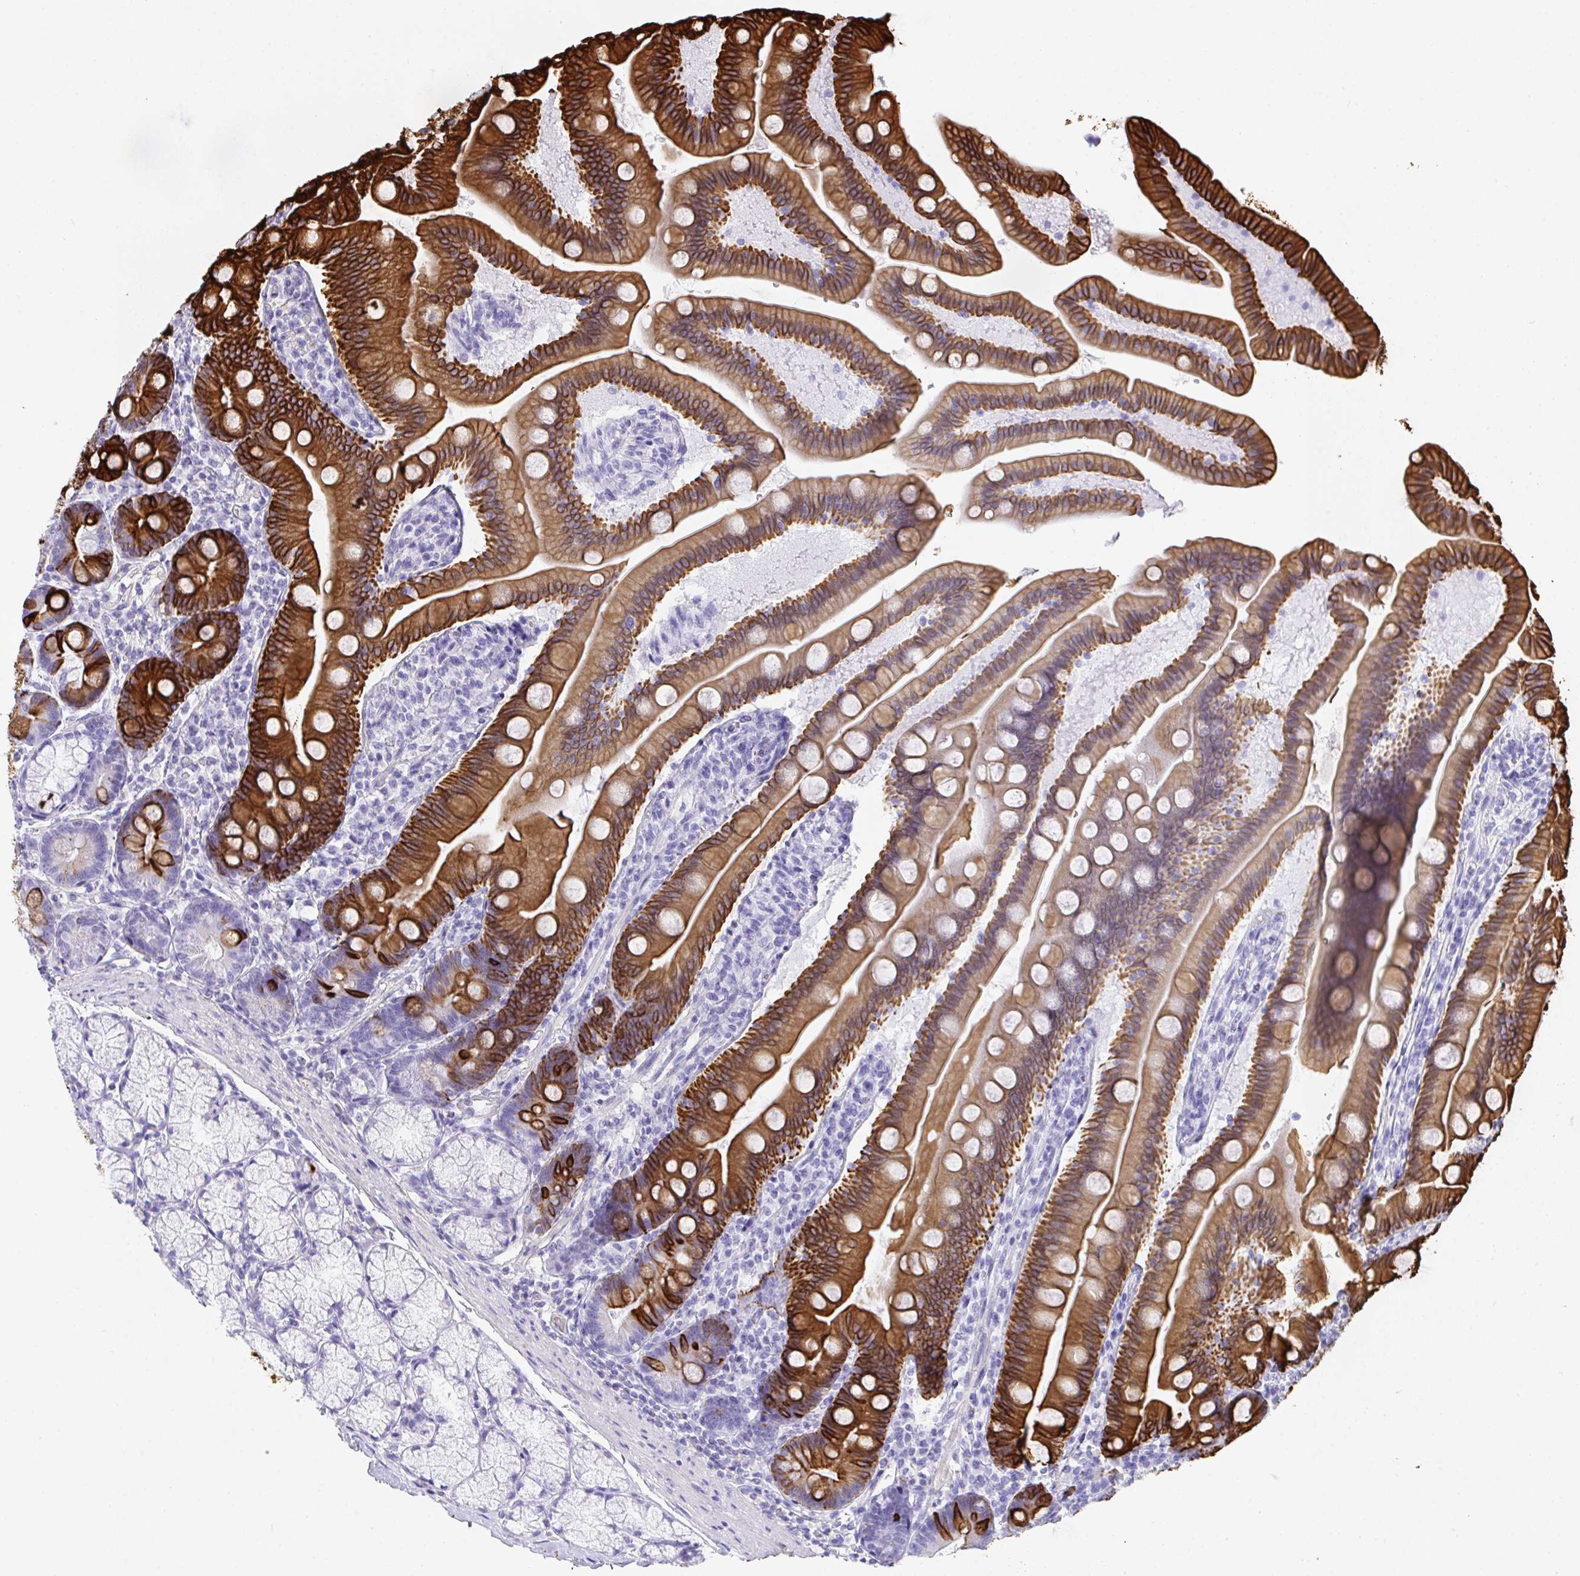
{"staining": {"intensity": "moderate", "quantity": "25%-75%", "location": "cytoplasmic/membranous"}, "tissue": "duodenum", "cell_type": "Glandular cells", "image_type": "normal", "snomed": [{"axis": "morphology", "description": "Normal tissue, NOS"}, {"axis": "topography", "description": "Duodenum"}], "caption": "Immunohistochemistry (DAB (3,3'-diaminobenzidine)) staining of unremarkable duodenum shows moderate cytoplasmic/membranous protein staining in approximately 25%-75% of glandular cells.", "gene": "TNFAIP8", "patient": {"sex": "female", "age": 67}}